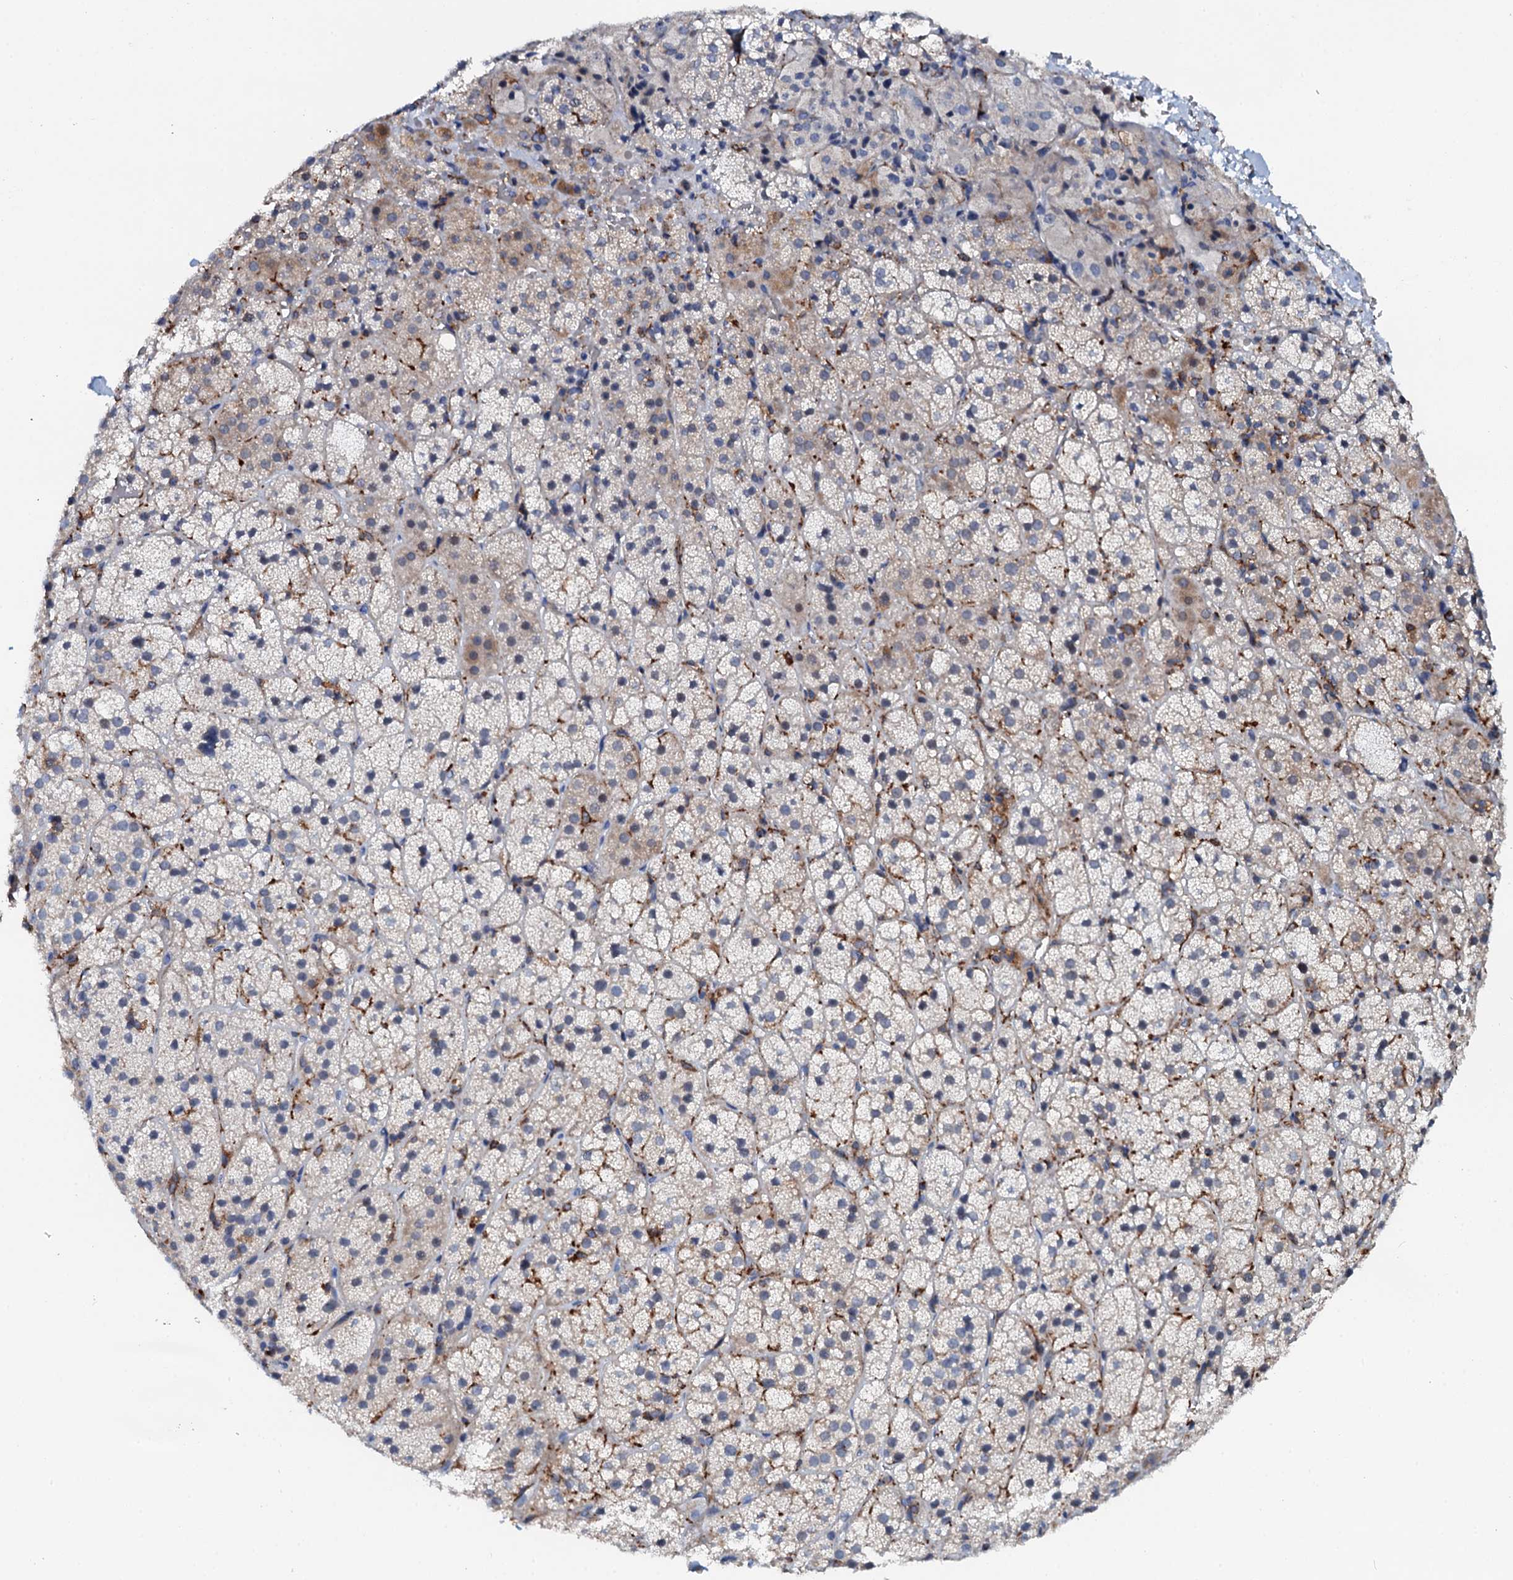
{"staining": {"intensity": "moderate", "quantity": "<25%", "location": "cytoplasmic/membranous"}, "tissue": "adrenal gland", "cell_type": "Glandular cells", "image_type": "normal", "snomed": [{"axis": "morphology", "description": "Normal tissue, NOS"}, {"axis": "topography", "description": "Adrenal gland"}], "caption": "DAB (3,3'-diaminobenzidine) immunohistochemical staining of unremarkable human adrenal gland demonstrates moderate cytoplasmic/membranous protein expression in about <25% of glandular cells. (Brightfield microscopy of DAB IHC at high magnification).", "gene": "VAMP8", "patient": {"sex": "female", "age": 44}}